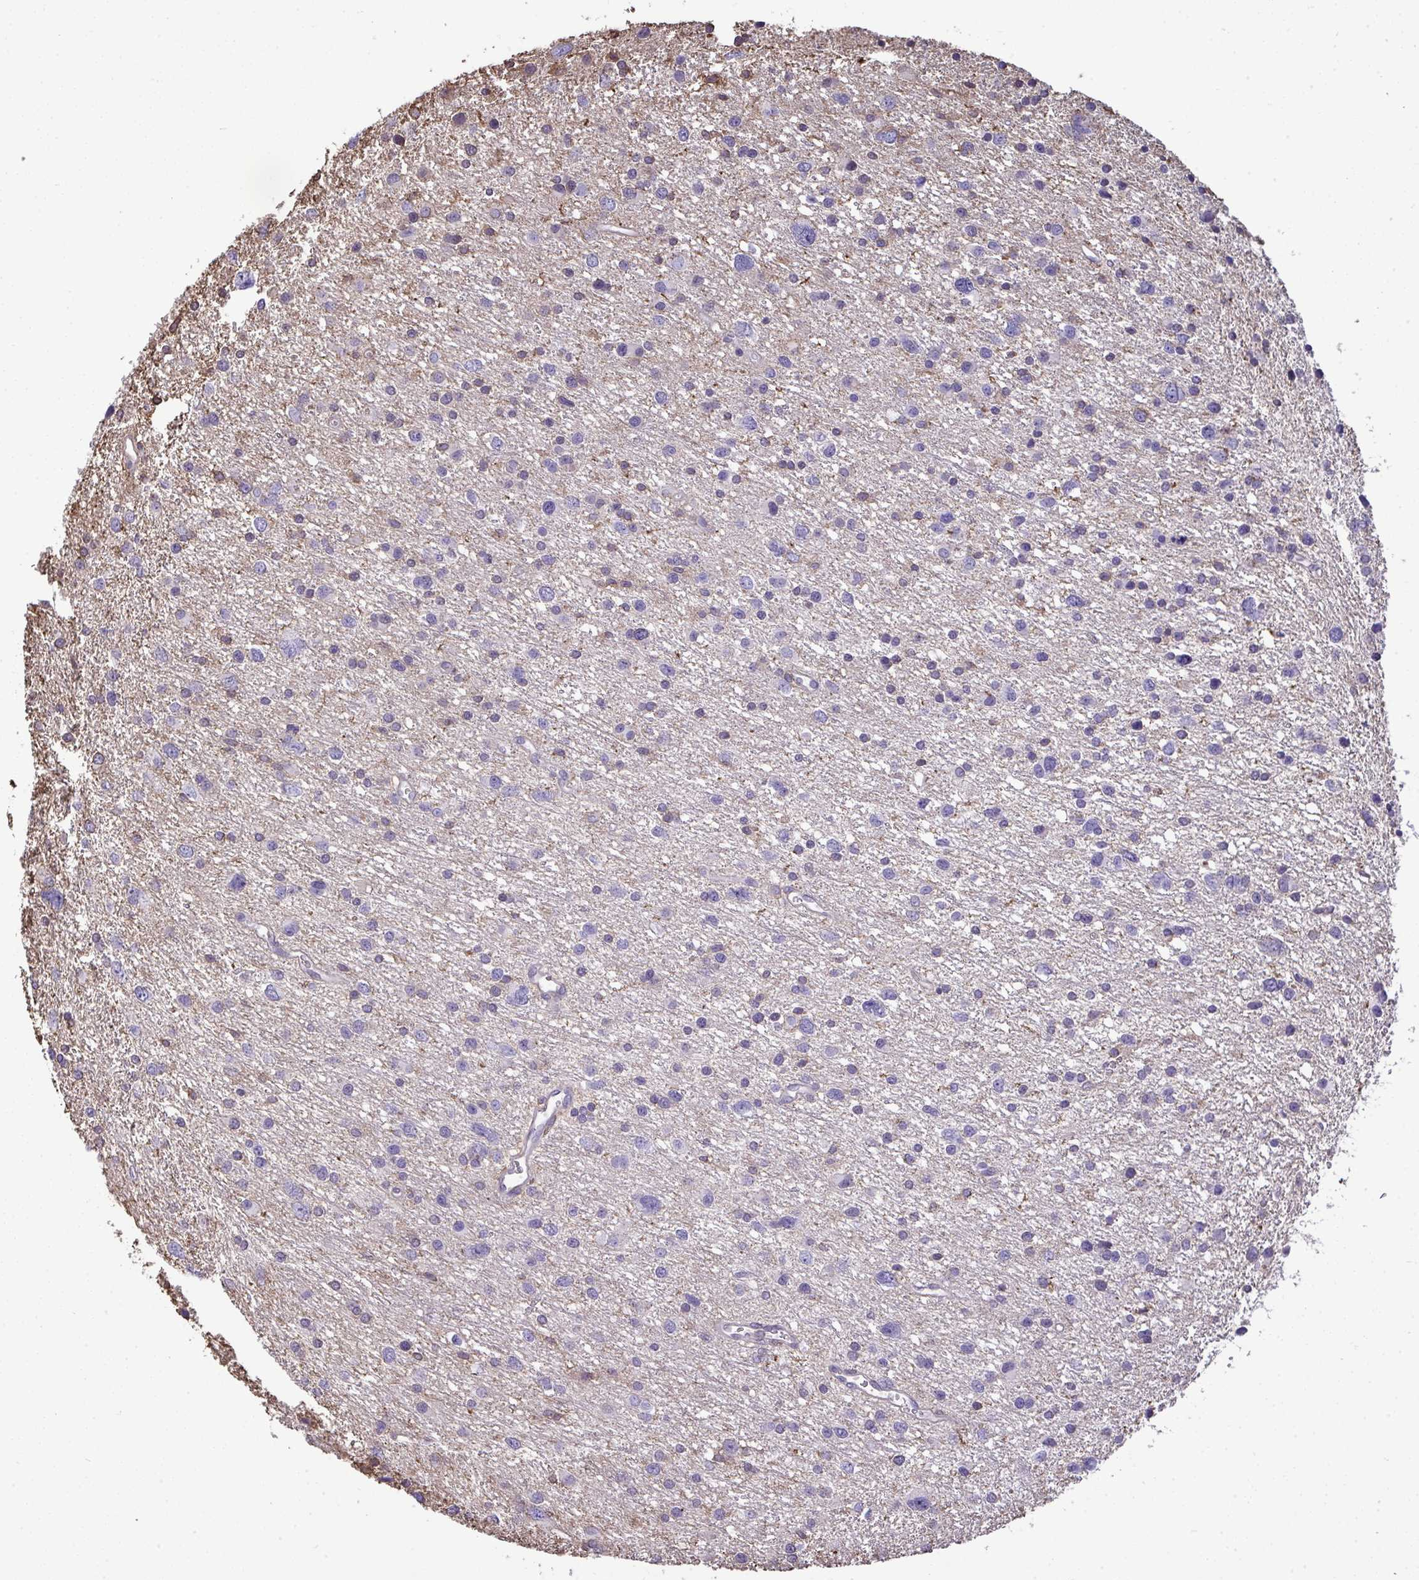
{"staining": {"intensity": "negative", "quantity": "none", "location": "none"}, "tissue": "glioma", "cell_type": "Tumor cells", "image_type": "cancer", "snomed": [{"axis": "morphology", "description": "Glioma, malignant, Low grade"}, {"axis": "topography", "description": "Brain"}], "caption": "This micrograph is of glioma stained with immunohistochemistry (IHC) to label a protein in brown with the nuclei are counter-stained blue. There is no expression in tumor cells.", "gene": "ANXA5", "patient": {"sex": "female", "age": 55}}